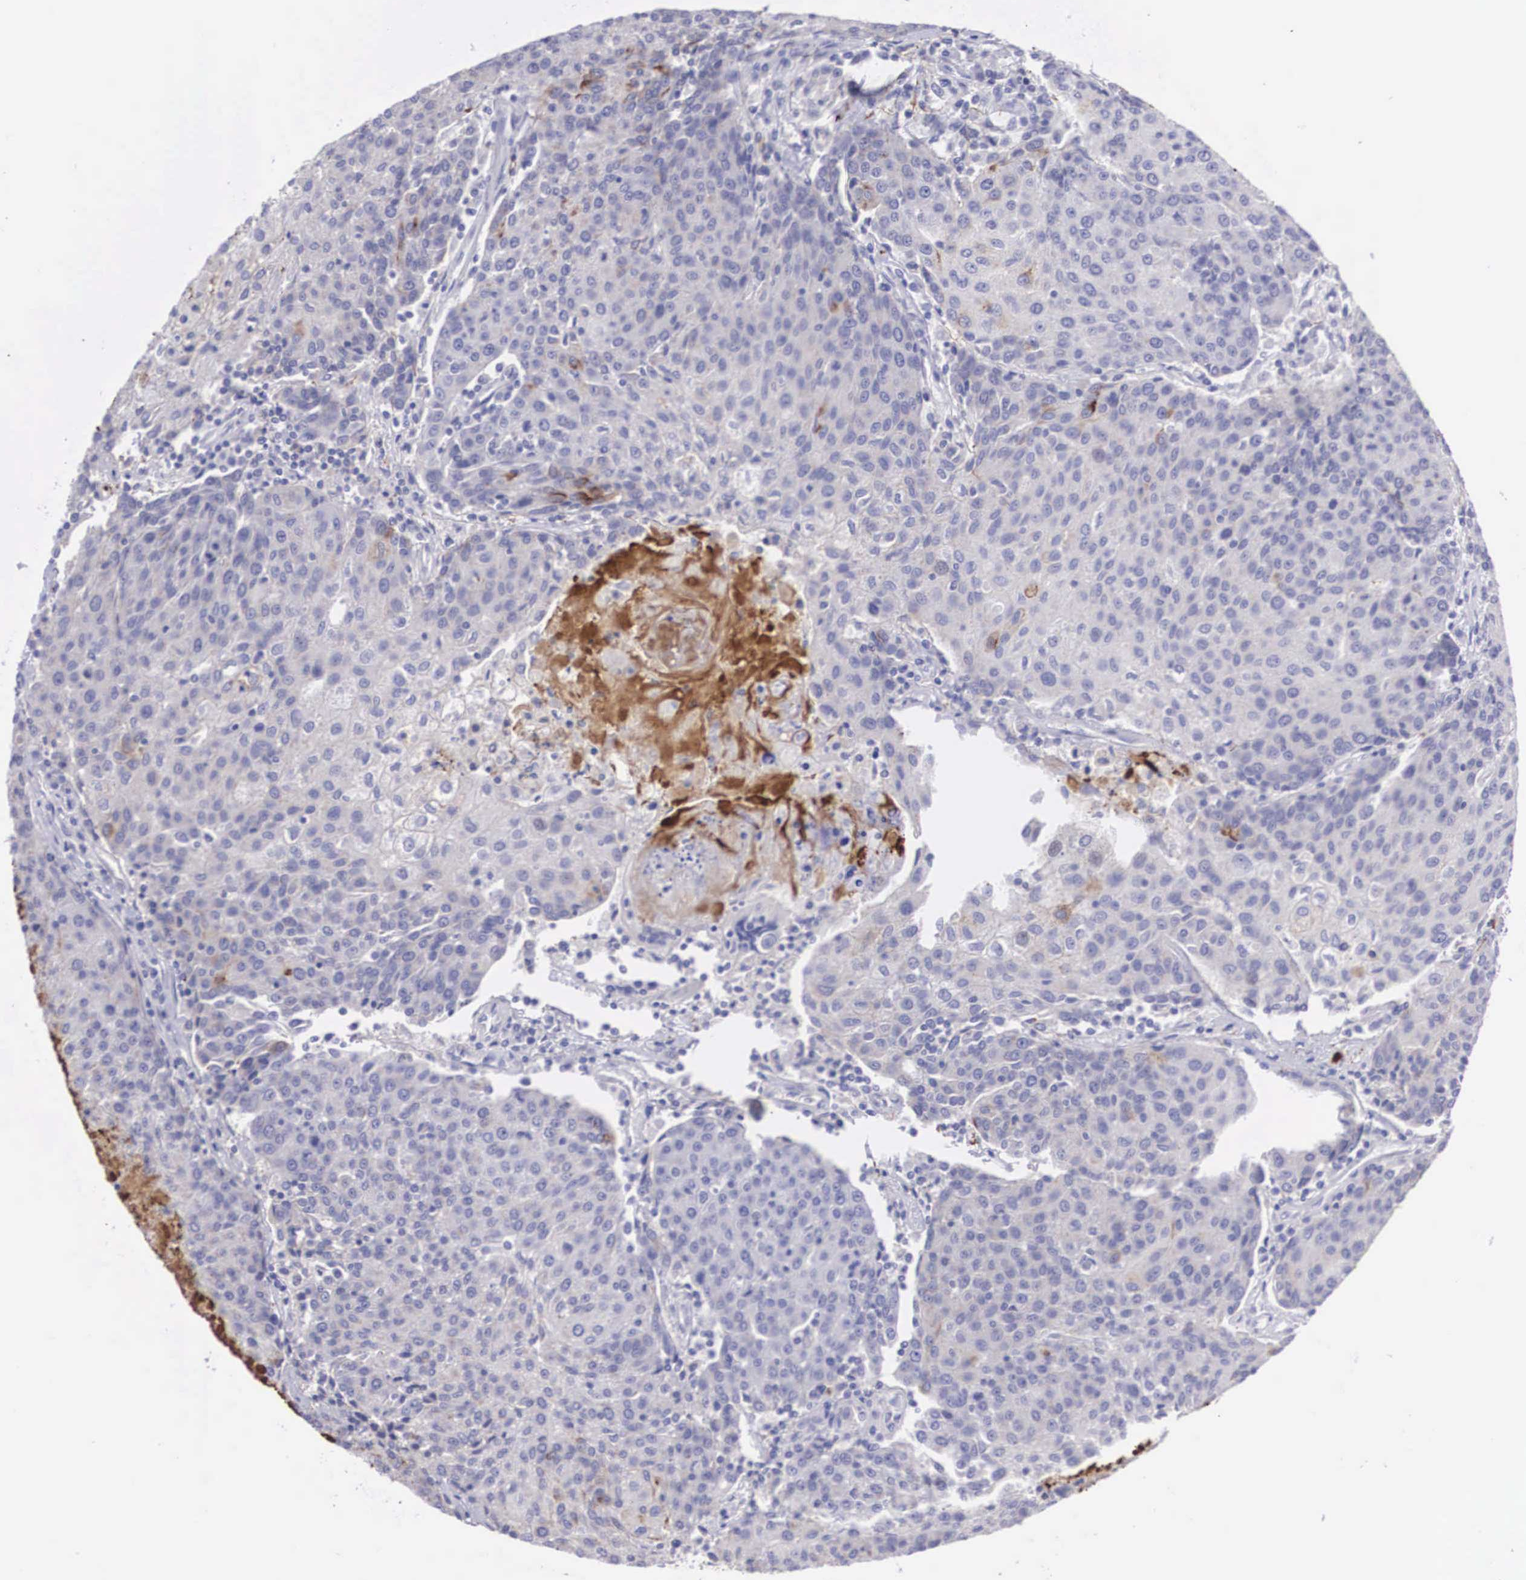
{"staining": {"intensity": "negative", "quantity": "none", "location": "none"}, "tissue": "urothelial cancer", "cell_type": "Tumor cells", "image_type": "cancer", "snomed": [{"axis": "morphology", "description": "Urothelial carcinoma, High grade"}, {"axis": "topography", "description": "Urinary bladder"}], "caption": "A high-resolution image shows immunohistochemistry staining of urothelial cancer, which demonstrates no significant staining in tumor cells. (Brightfield microscopy of DAB immunohistochemistry at high magnification).", "gene": "CLU", "patient": {"sex": "female", "age": 85}}